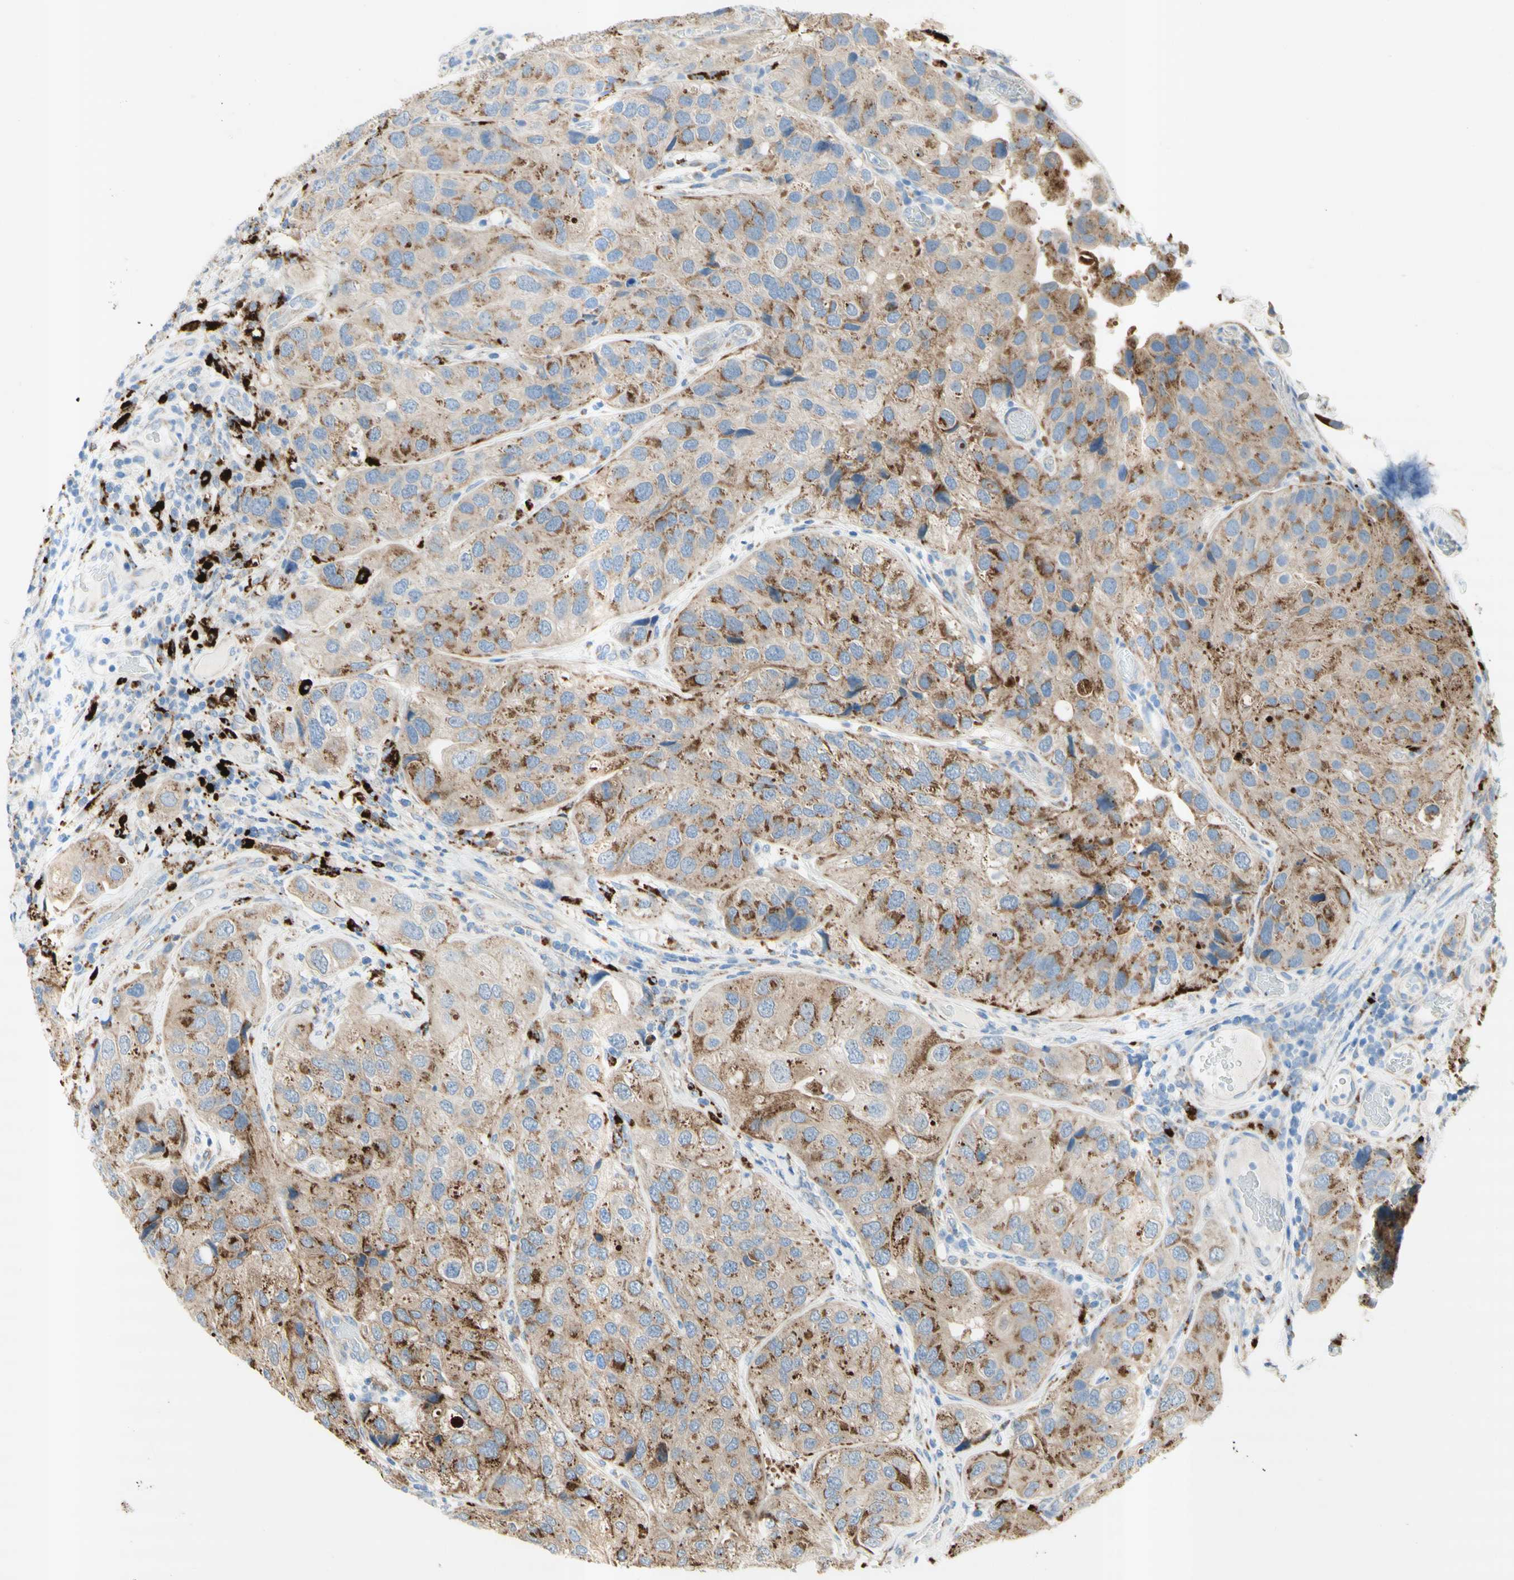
{"staining": {"intensity": "moderate", "quantity": ">75%", "location": "cytoplasmic/membranous"}, "tissue": "urothelial cancer", "cell_type": "Tumor cells", "image_type": "cancer", "snomed": [{"axis": "morphology", "description": "Urothelial carcinoma, High grade"}, {"axis": "topography", "description": "Urinary bladder"}], "caption": "This is an image of immunohistochemistry staining of urothelial cancer, which shows moderate expression in the cytoplasmic/membranous of tumor cells.", "gene": "URB2", "patient": {"sex": "female", "age": 64}}